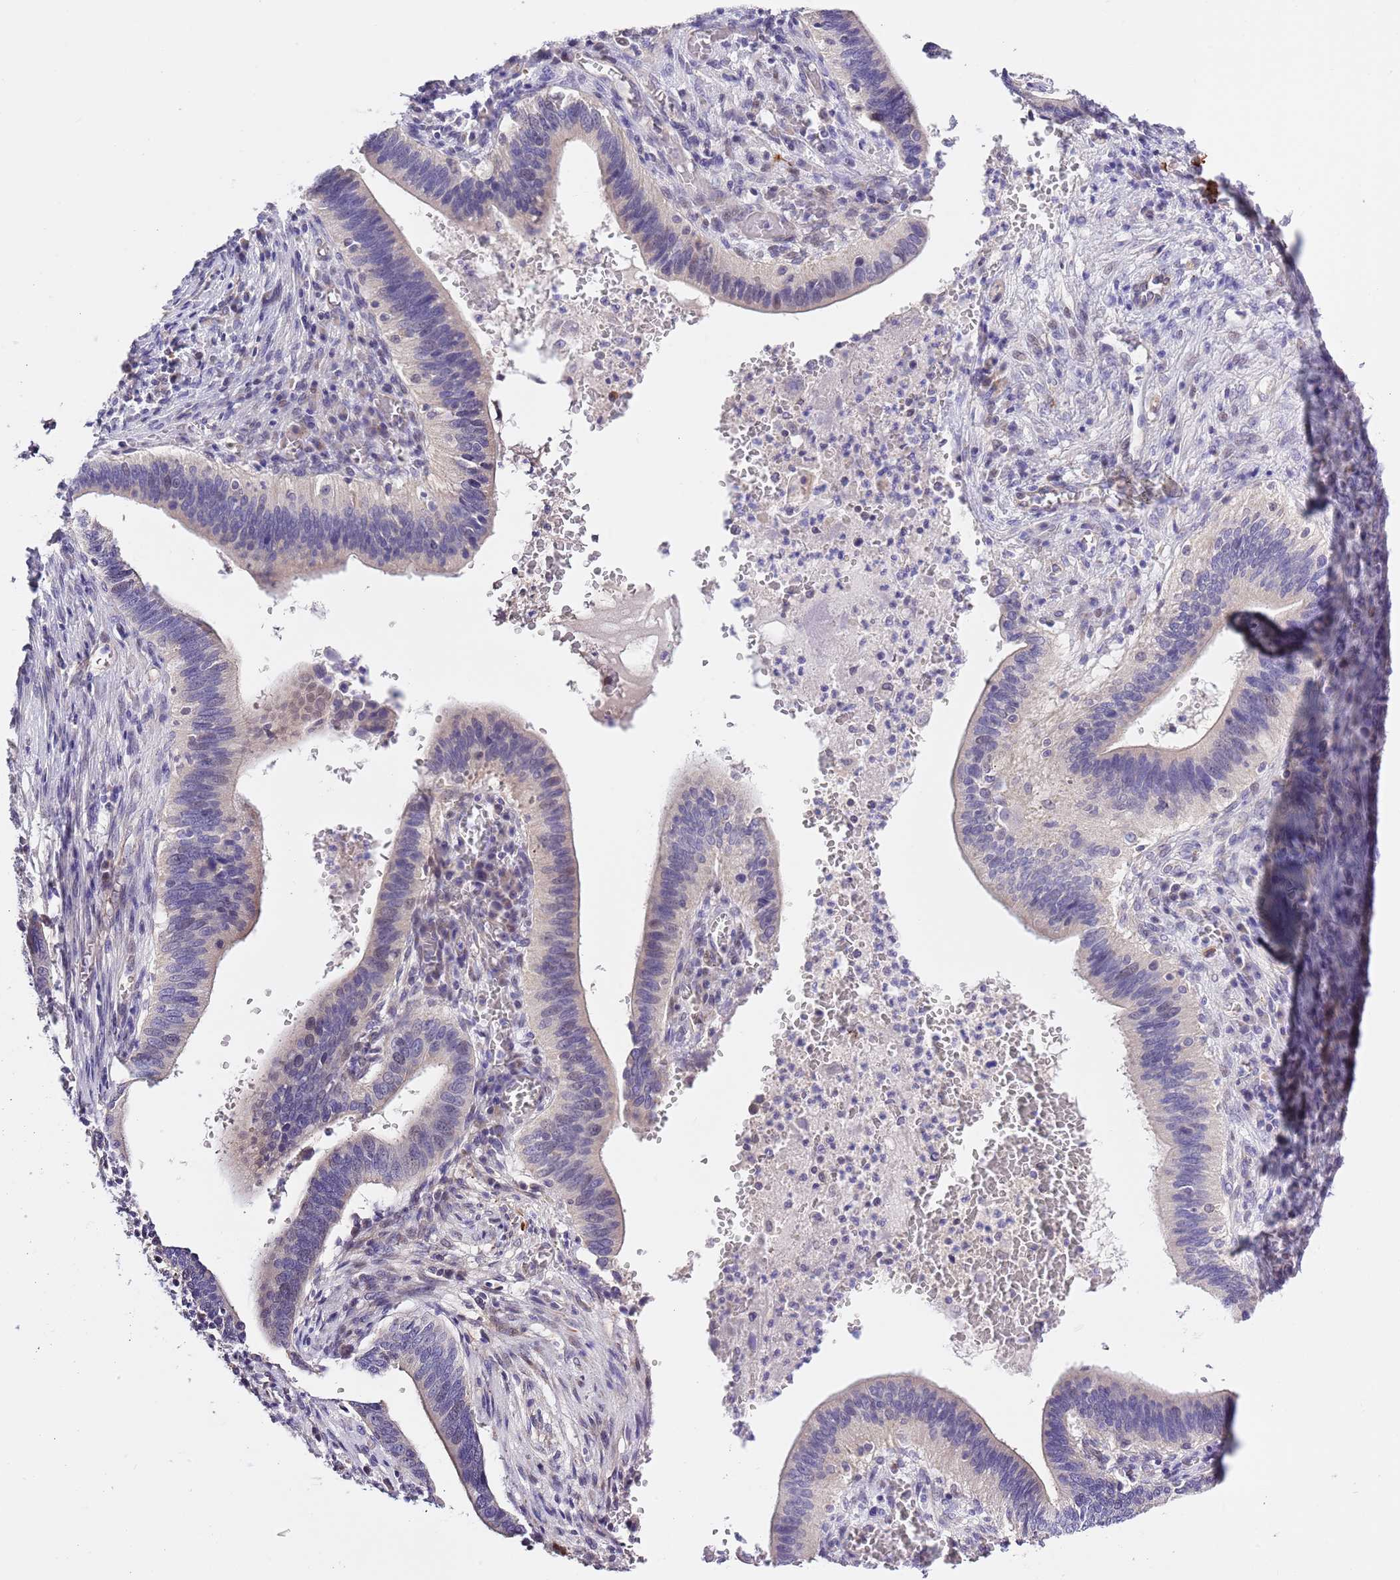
{"staining": {"intensity": "weak", "quantity": "<25%", "location": "nuclear"}, "tissue": "cervical cancer", "cell_type": "Tumor cells", "image_type": "cancer", "snomed": [{"axis": "morphology", "description": "Adenocarcinoma, NOS"}, {"axis": "topography", "description": "Cervix"}], "caption": "A micrograph of human adenocarcinoma (cervical) is negative for staining in tumor cells.", "gene": "NET1", "patient": {"sex": "female", "age": 42}}